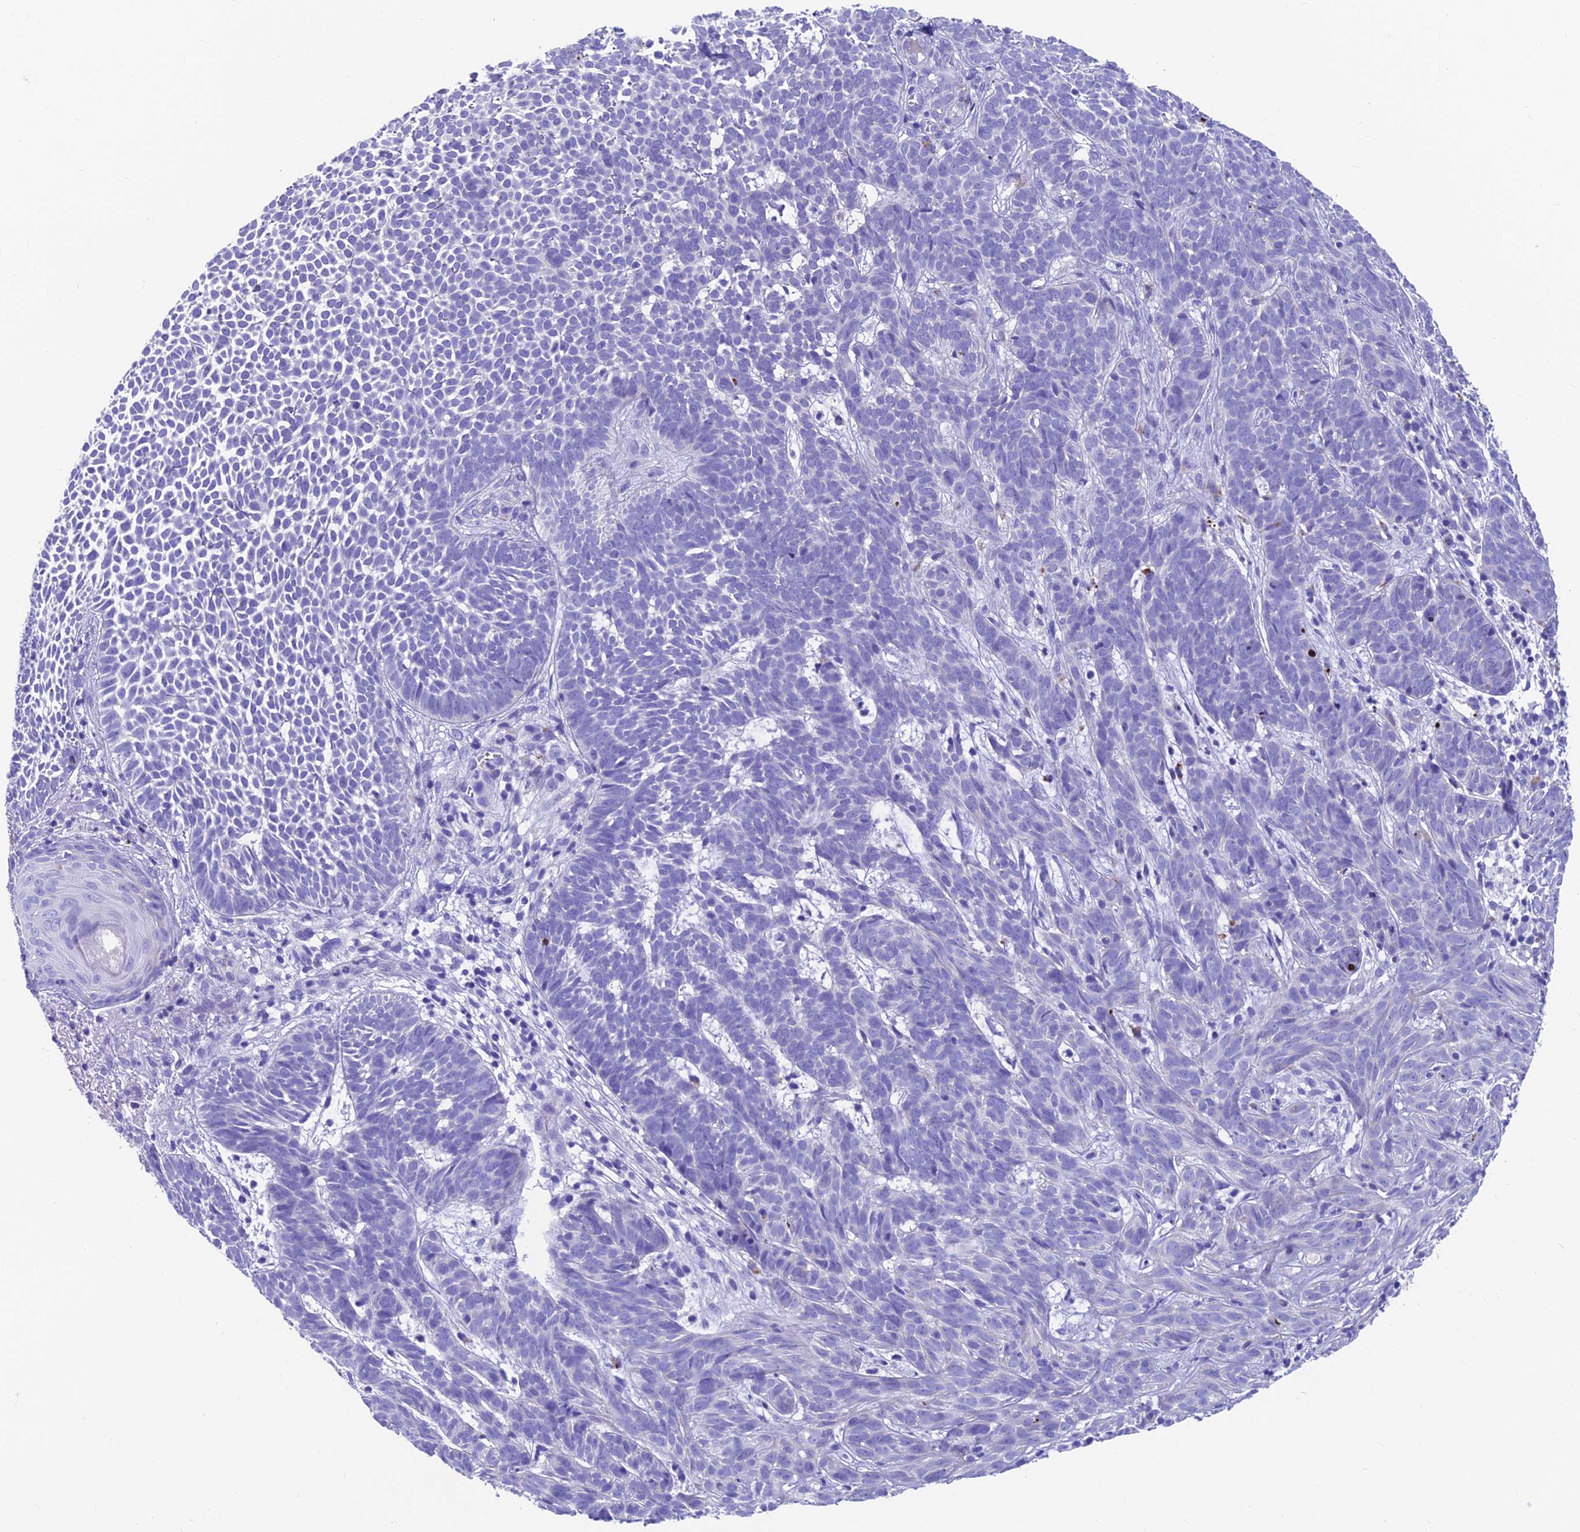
{"staining": {"intensity": "negative", "quantity": "none", "location": "none"}, "tissue": "skin cancer", "cell_type": "Tumor cells", "image_type": "cancer", "snomed": [{"axis": "morphology", "description": "Basal cell carcinoma"}, {"axis": "topography", "description": "Skin"}], "caption": "A high-resolution histopathology image shows immunohistochemistry (IHC) staining of skin cancer (basal cell carcinoma), which shows no significant expression in tumor cells.", "gene": "GNG11", "patient": {"sex": "female", "age": 78}}